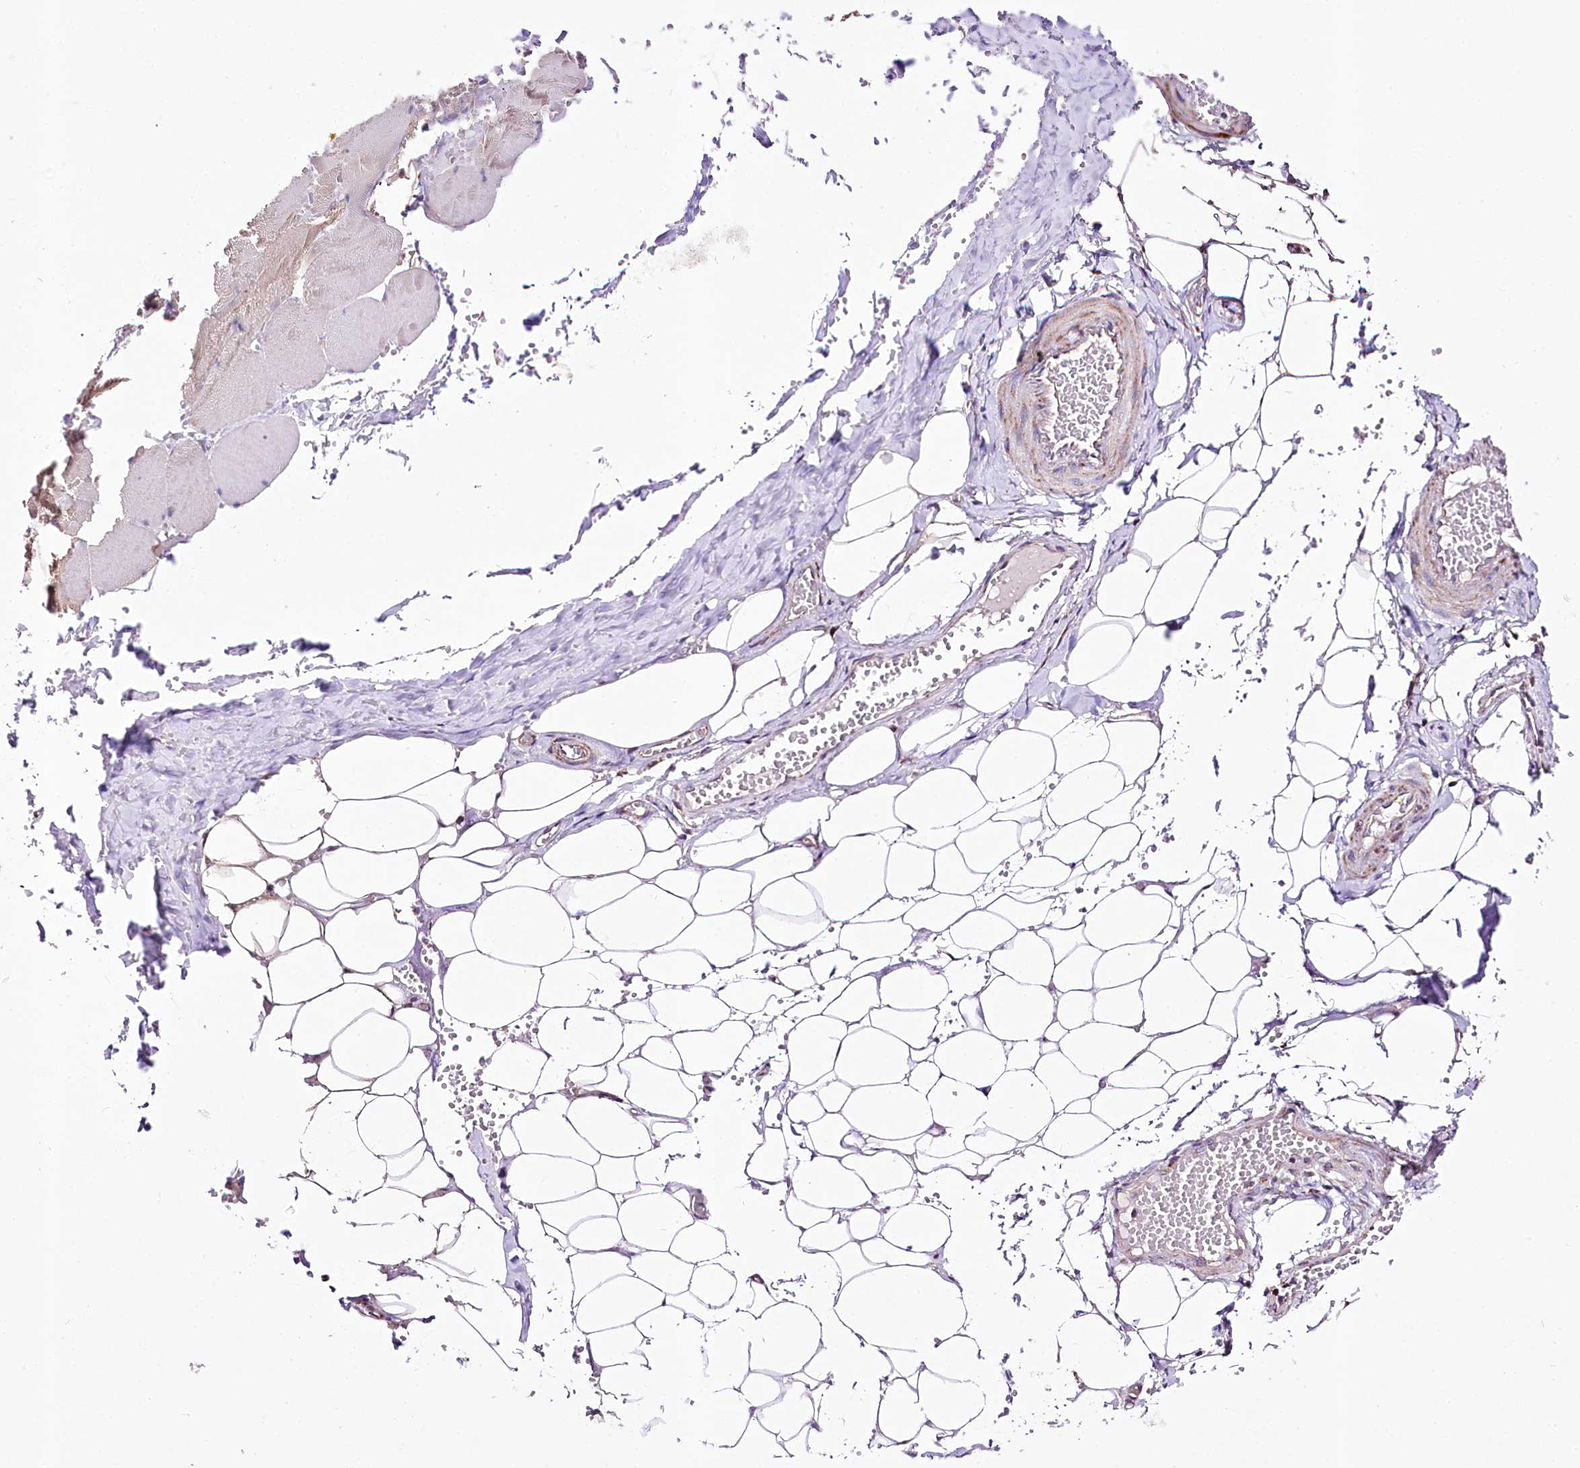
{"staining": {"intensity": "negative", "quantity": "none", "location": "none"}, "tissue": "adipose tissue", "cell_type": "Adipocytes", "image_type": "normal", "snomed": [{"axis": "morphology", "description": "Normal tissue, NOS"}, {"axis": "topography", "description": "Skeletal muscle"}, {"axis": "topography", "description": "Peripheral nerve tissue"}], "caption": "The histopathology image reveals no staining of adipocytes in benign adipose tissue. (DAB IHC with hematoxylin counter stain).", "gene": "ATE1", "patient": {"sex": "female", "age": 55}}